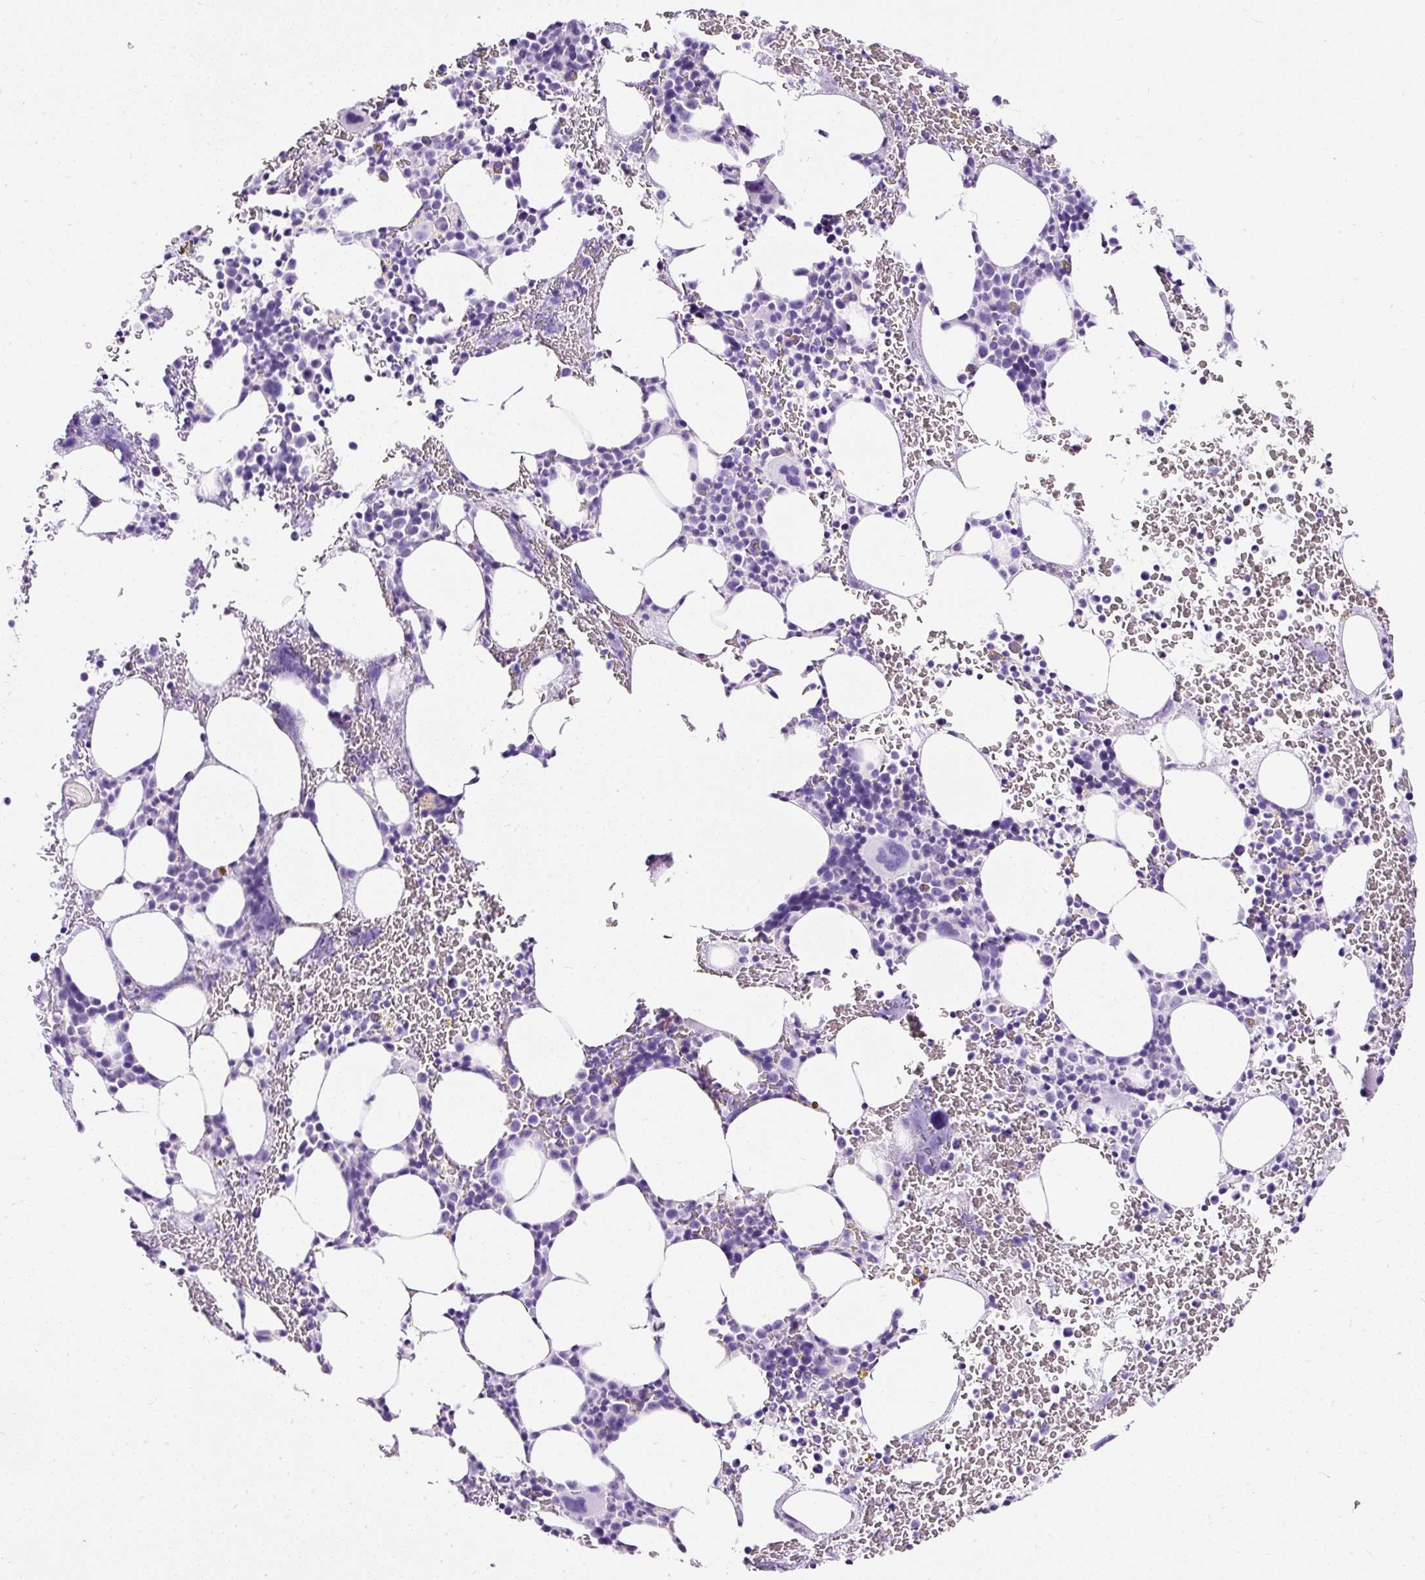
{"staining": {"intensity": "negative", "quantity": "none", "location": "none"}, "tissue": "bone marrow", "cell_type": "Hematopoietic cells", "image_type": "normal", "snomed": [{"axis": "morphology", "description": "Normal tissue, NOS"}, {"axis": "topography", "description": "Bone marrow"}], "caption": "This is a photomicrograph of immunohistochemistry staining of benign bone marrow, which shows no staining in hematopoietic cells. (DAB IHC with hematoxylin counter stain).", "gene": "NTS", "patient": {"sex": "male", "age": 62}}